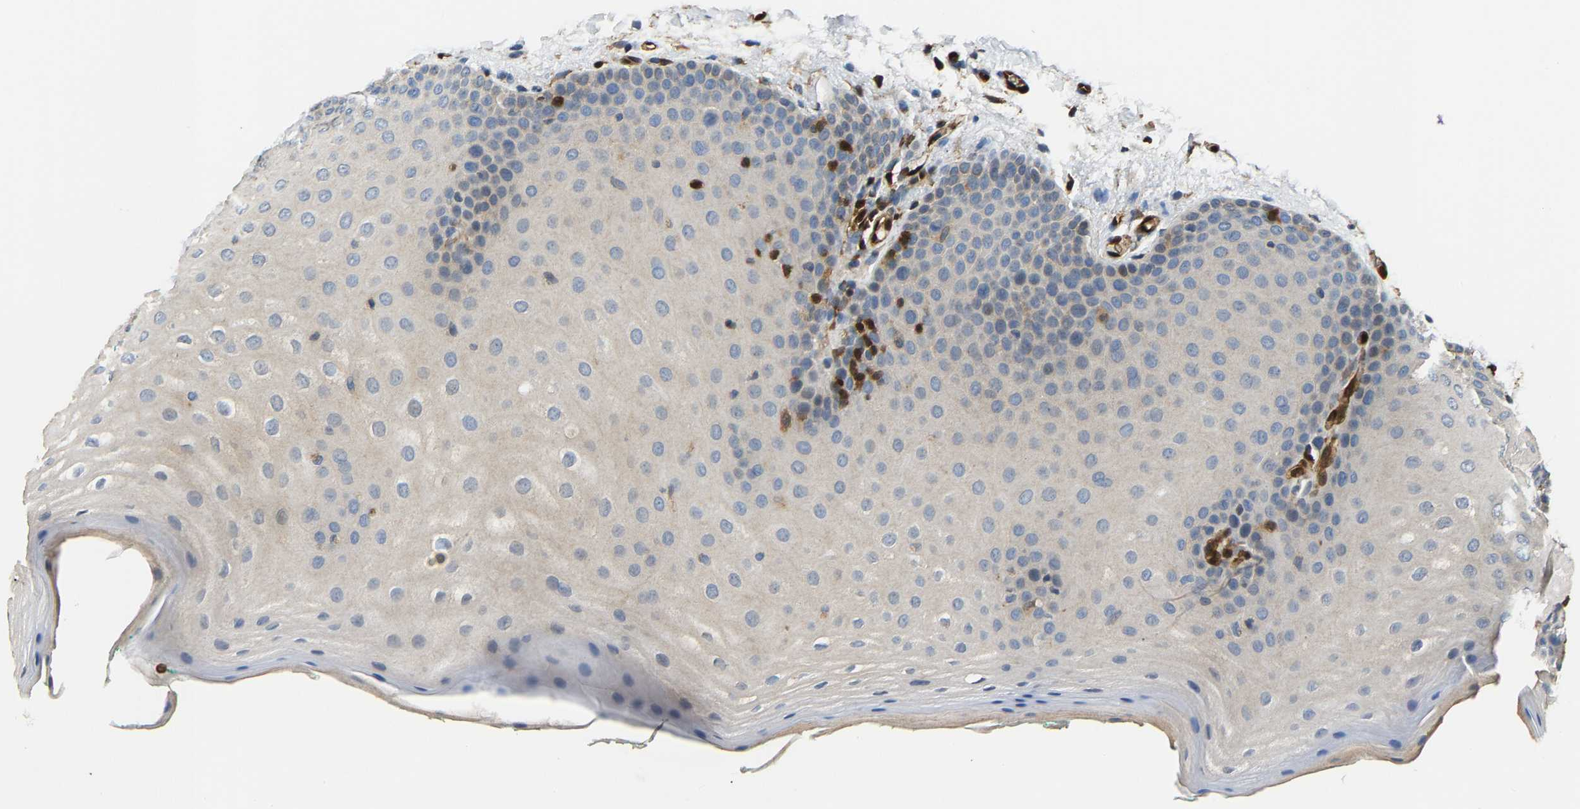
{"staining": {"intensity": "negative", "quantity": "none", "location": "none"}, "tissue": "oral mucosa", "cell_type": "Squamous epithelial cells", "image_type": "normal", "snomed": [{"axis": "morphology", "description": "Normal tissue, NOS"}, {"axis": "topography", "description": "Skin"}, {"axis": "topography", "description": "Oral tissue"}], "caption": "This is an immunohistochemistry (IHC) histopathology image of benign human oral mucosa. There is no expression in squamous epithelial cells.", "gene": "GIMAP7", "patient": {"sex": "male", "age": 84}}